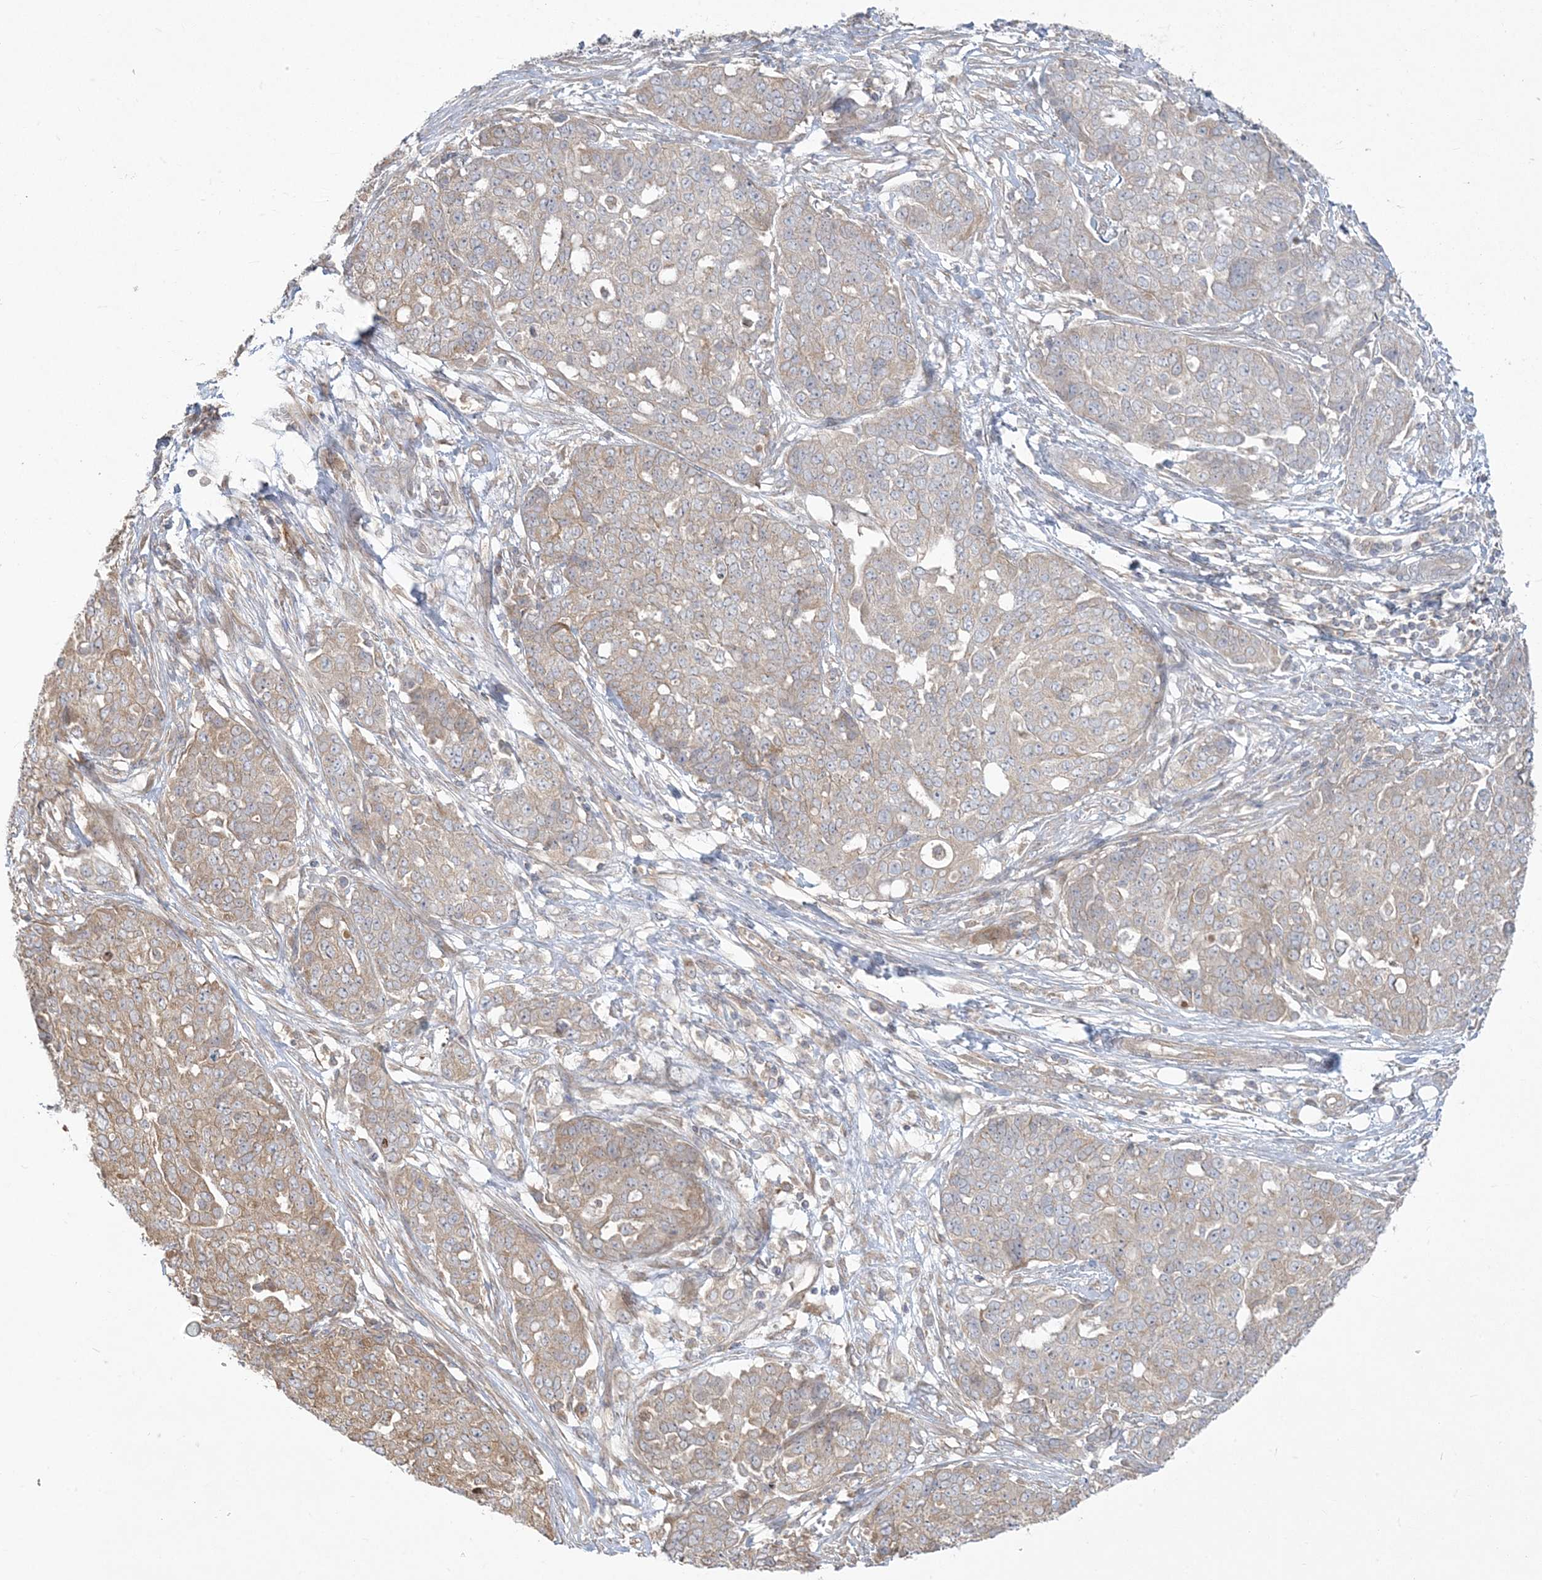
{"staining": {"intensity": "moderate", "quantity": "25%-75%", "location": "cytoplasmic/membranous"}, "tissue": "ovarian cancer", "cell_type": "Tumor cells", "image_type": "cancer", "snomed": [{"axis": "morphology", "description": "Cystadenocarcinoma, serous, NOS"}, {"axis": "topography", "description": "Soft tissue"}, {"axis": "topography", "description": "Ovary"}], "caption": "Protein staining of serous cystadenocarcinoma (ovarian) tissue demonstrates moderate cytoplasmic/membranous expression in about 25%-75% of tumor cells. The staining was performed using DAB, with brown indicating positive protein expression. Nuclei are stained blue with hematoxylin.", "gene": "ZC3H6", "patient": {"sex": "female", "age": 57}}